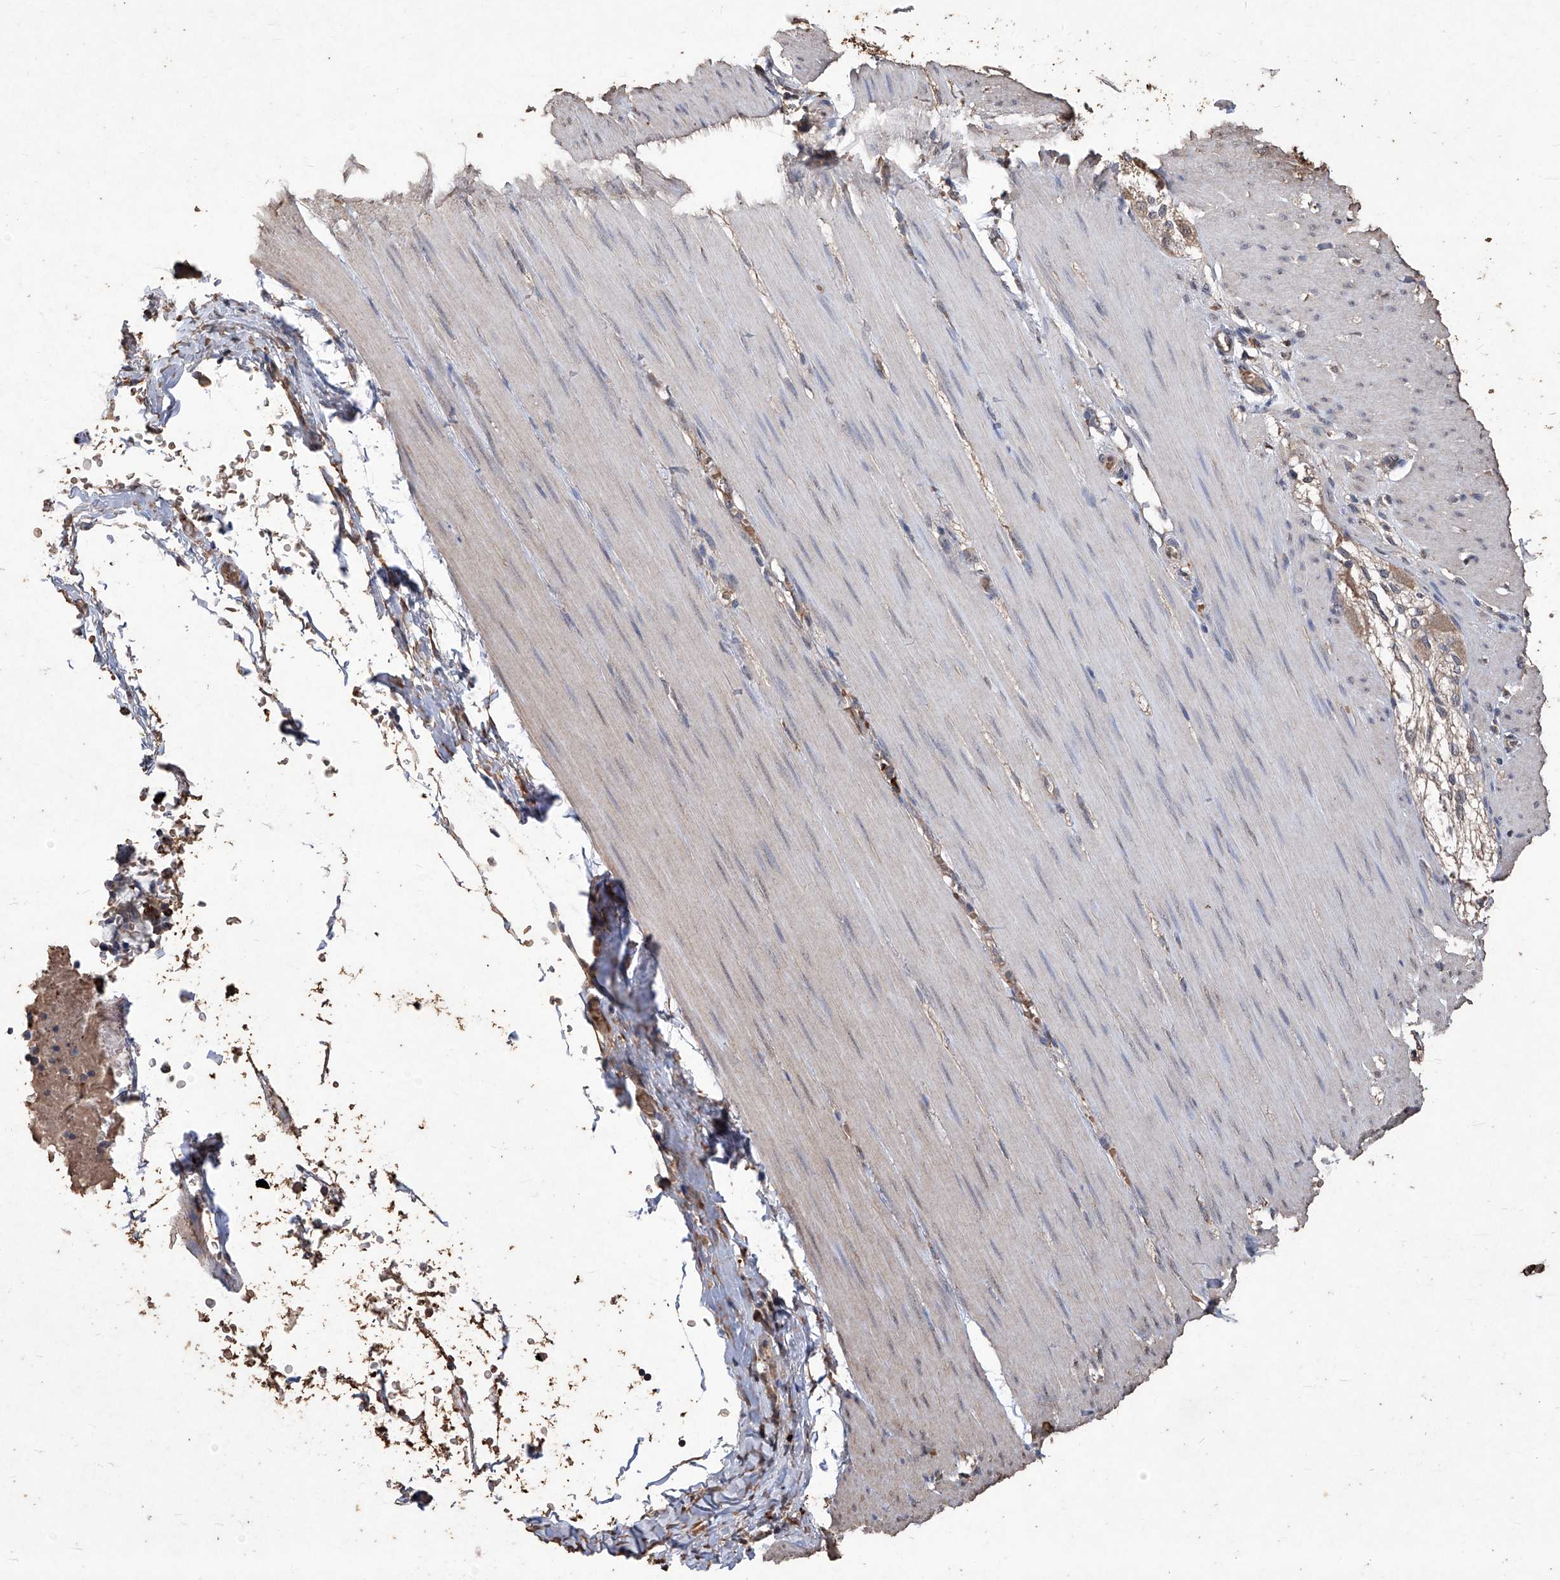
{"staining": {"intensity": "weak", "quantity": "<25%", "location": "nuclear"}, "tissue": "smooth muscle", "cell_type": "Smooth muscle cells", "image_type": "normal", "snomed": [{"axis": "morphology", "description": "Normal tissue, NOS"}, {"axis": "morphology", "description": "Adenocarcinoma, NOS"}, {"axis": "topography", "description": "Colon"}, {"axis": "topography", "description": "Peripheral nerve tissue"}], "caption": "High magnification brightfield microscopy of benign smooth muscle stained with DAB (brown) and counterstained with hematoxylin (blue): smooth muscle cells show no significant positivity. (IHC, brightfield microscopy, high magnification).", "gene": "EML1", "patient": {"sex": "male", "age": 14}}